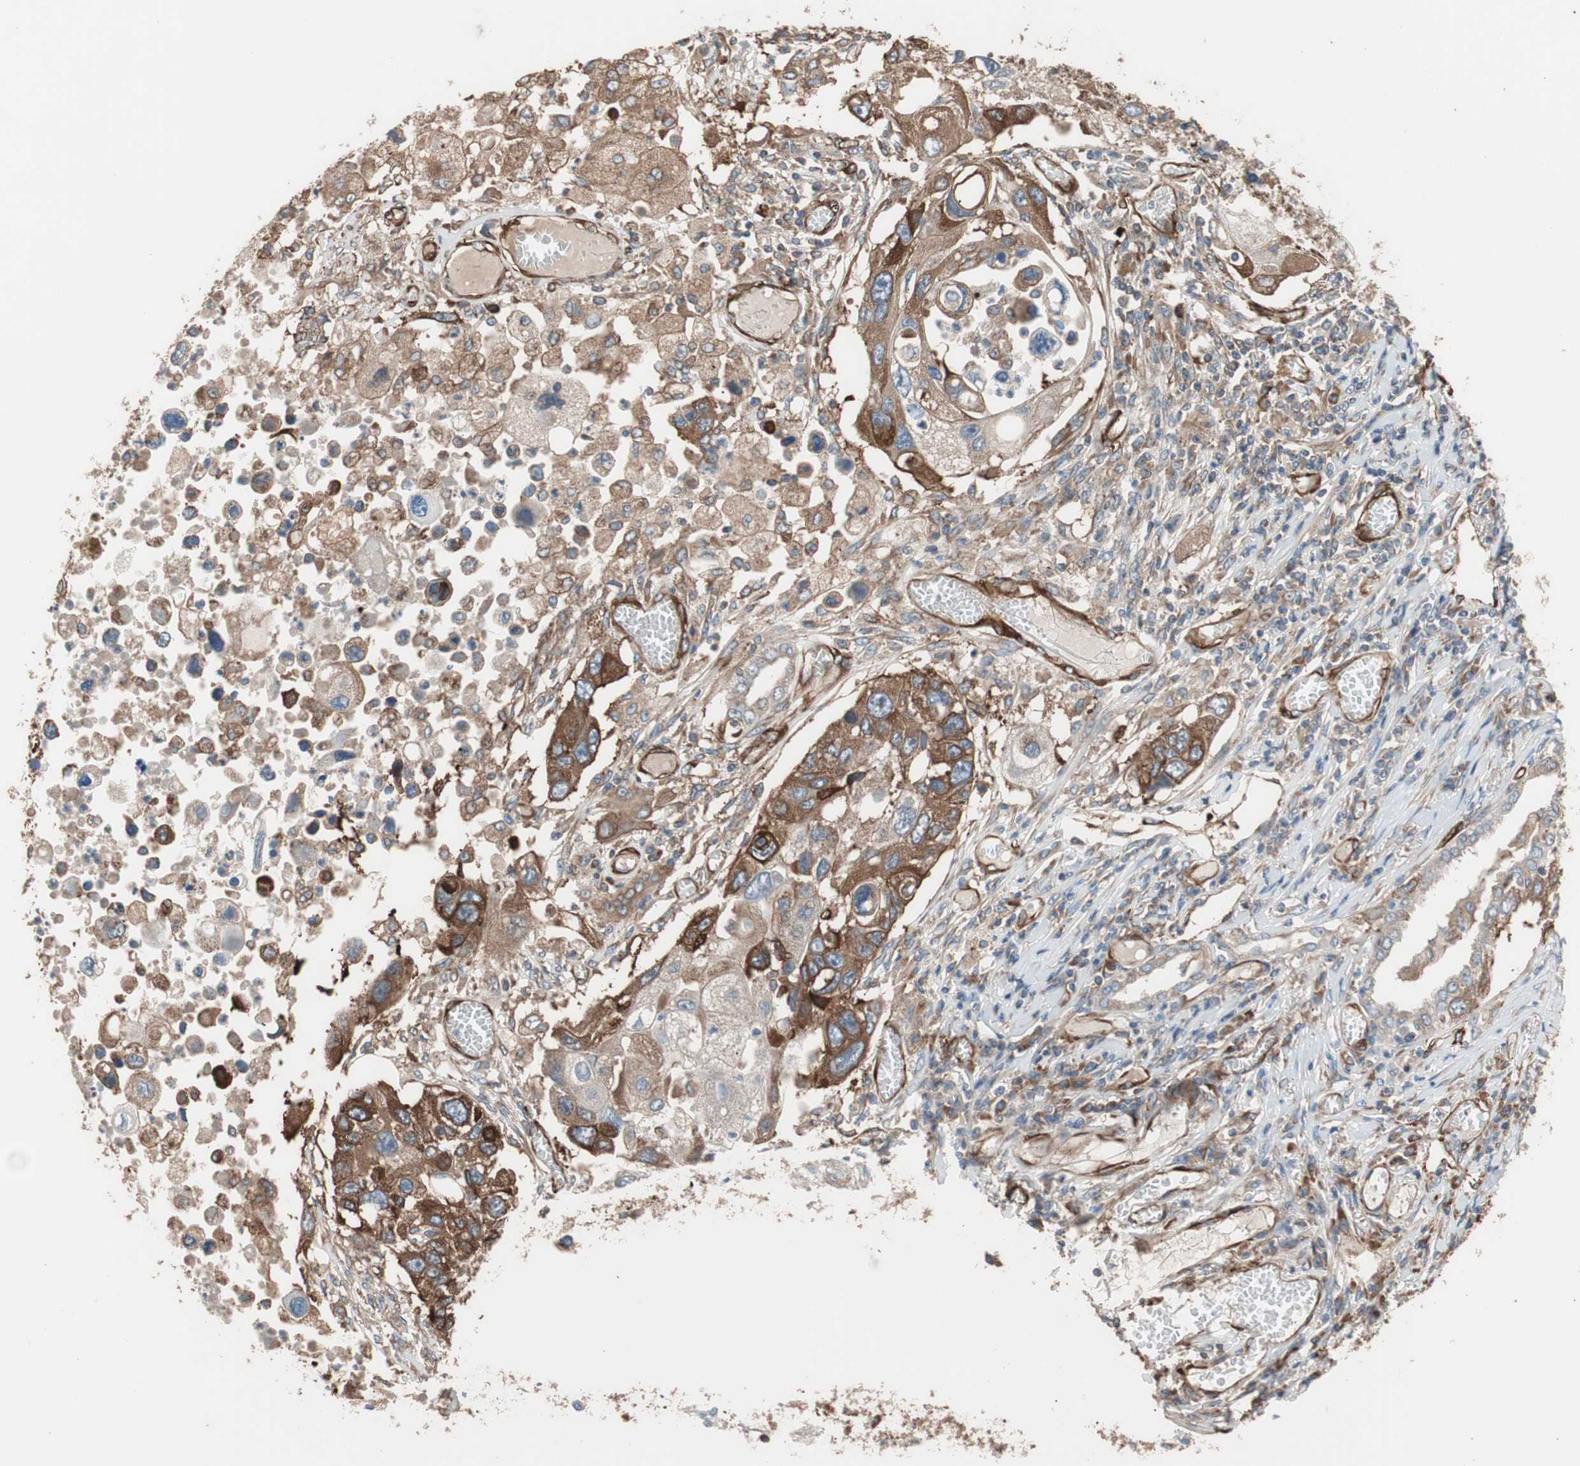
{"staining": {"intensity": "strong", "quantity": ">75%", "location": "cytoplasmic/membranous"}, "tissue": "lung cancer", "cell_type": "Tumor cells", "image_type": "cancer", "snomed": [{"axis": "morphology", "description": "Squamous cell carcinoma, NOS"}, {"axis": "topography", "description": "Lung"}], "caption": "Squamous cell carcinoma (lung) stained for a protein displays strong cytoplasmic/membranous positivity in tumor cells.", "gene": "GPSM2", "patient": {"sex": "male", "age": 71}}